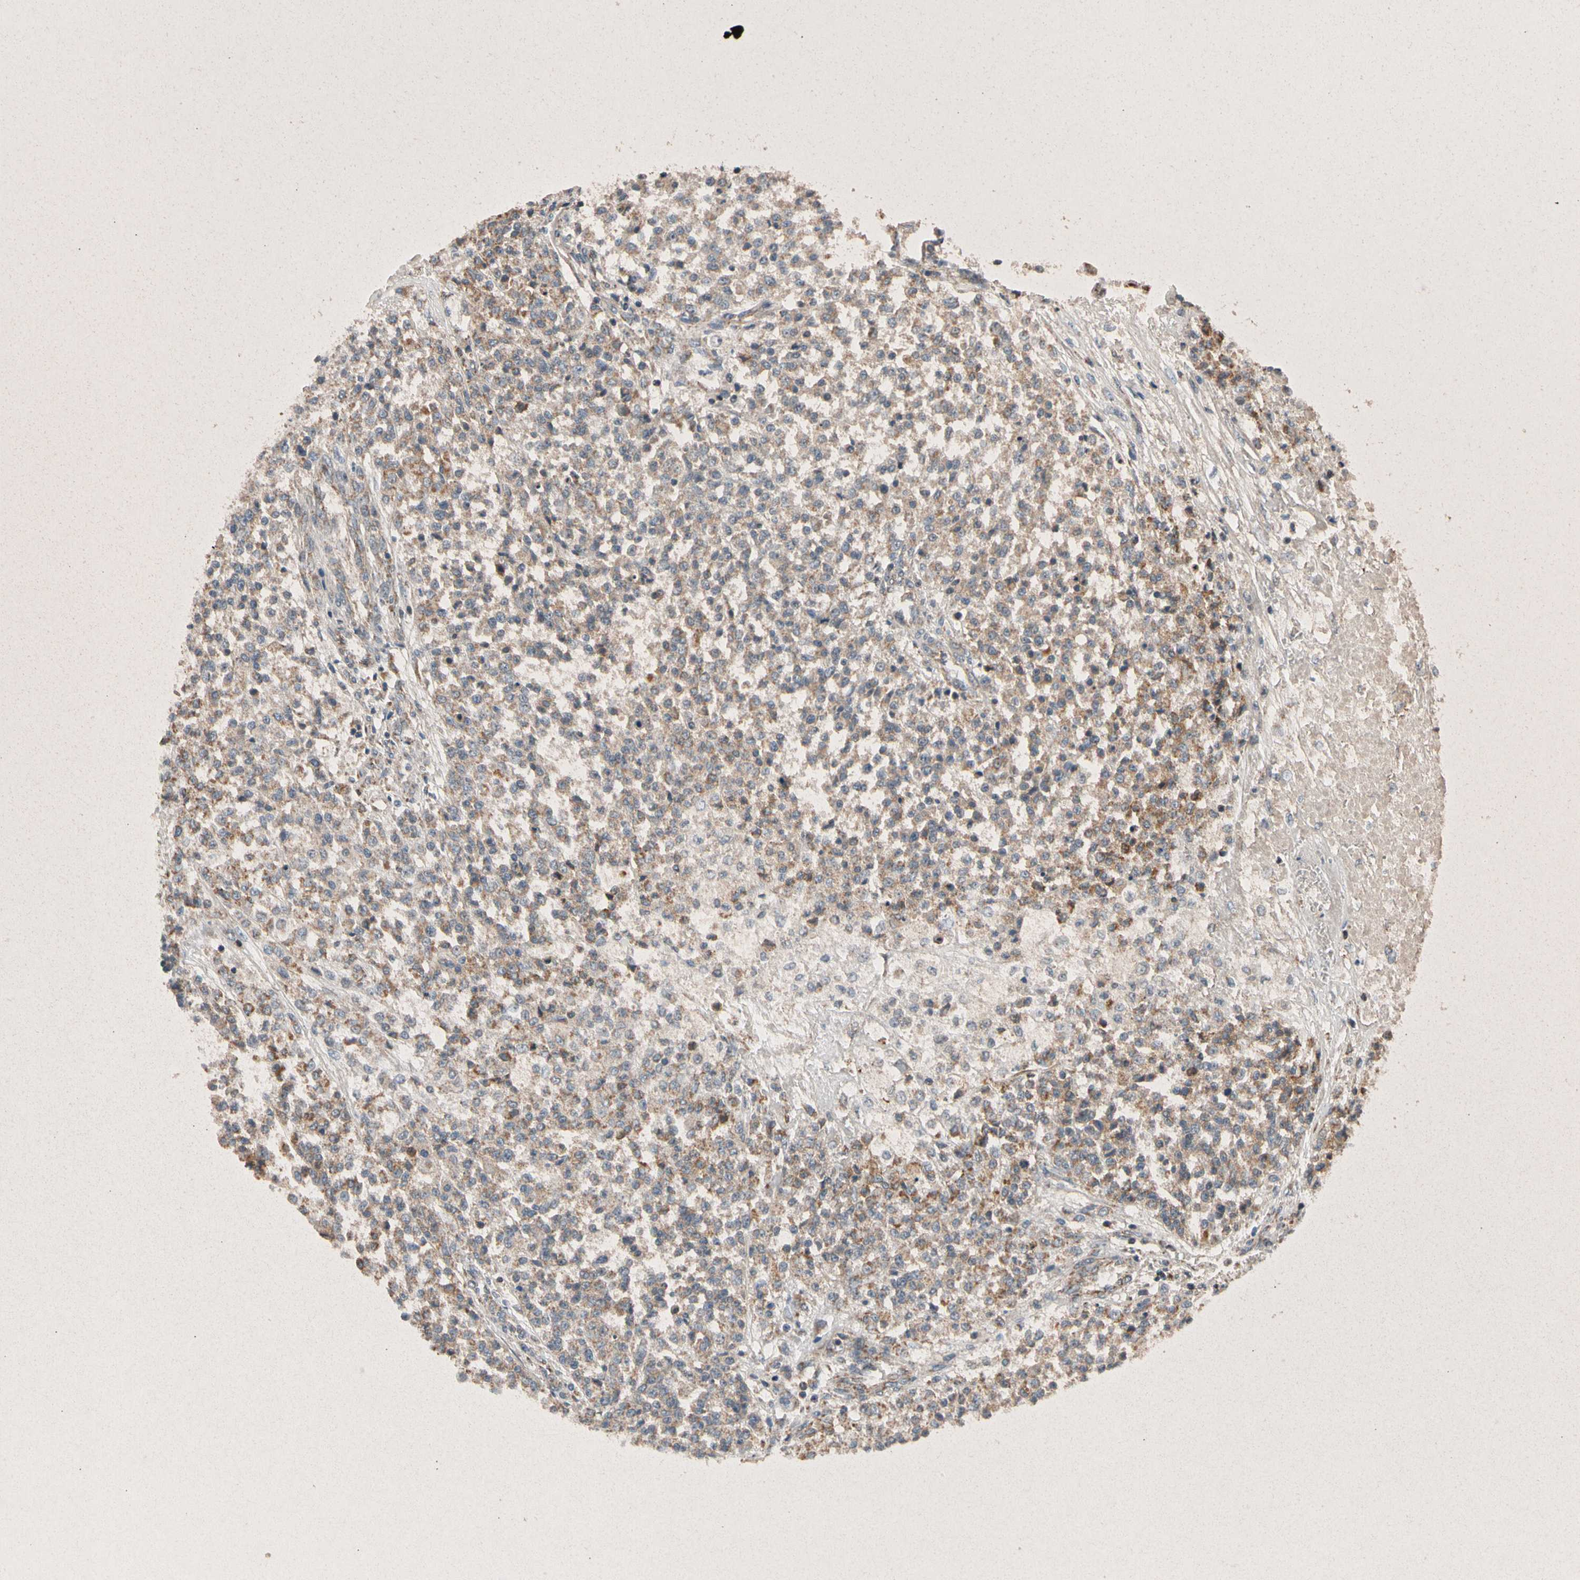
{"staining": {"intensity": "weak", "quantity": ">75%", "location": "cytoplasmic/membranous"}, "tissue": "testis cancer", "cell_type": "Tumor cells", "image_type": "cancer", "snomed": [{"axis": "morphology", "description": "Seminoma, NOS"}, {"axis": "topography", "description": "Testis"}], "caption": "A micrograph of testis cancer stained for a protein reveals weak cytoplasmic/membranous brown staining in tumor cells. (Stains: DAB (3,3'-diaminobenzidine) in brown, nuclei in blue, Microscopy: brightfield microscopy at high magnification).", "gene": "KHDC4", "patient": {"sex": "male", "age": 59}}